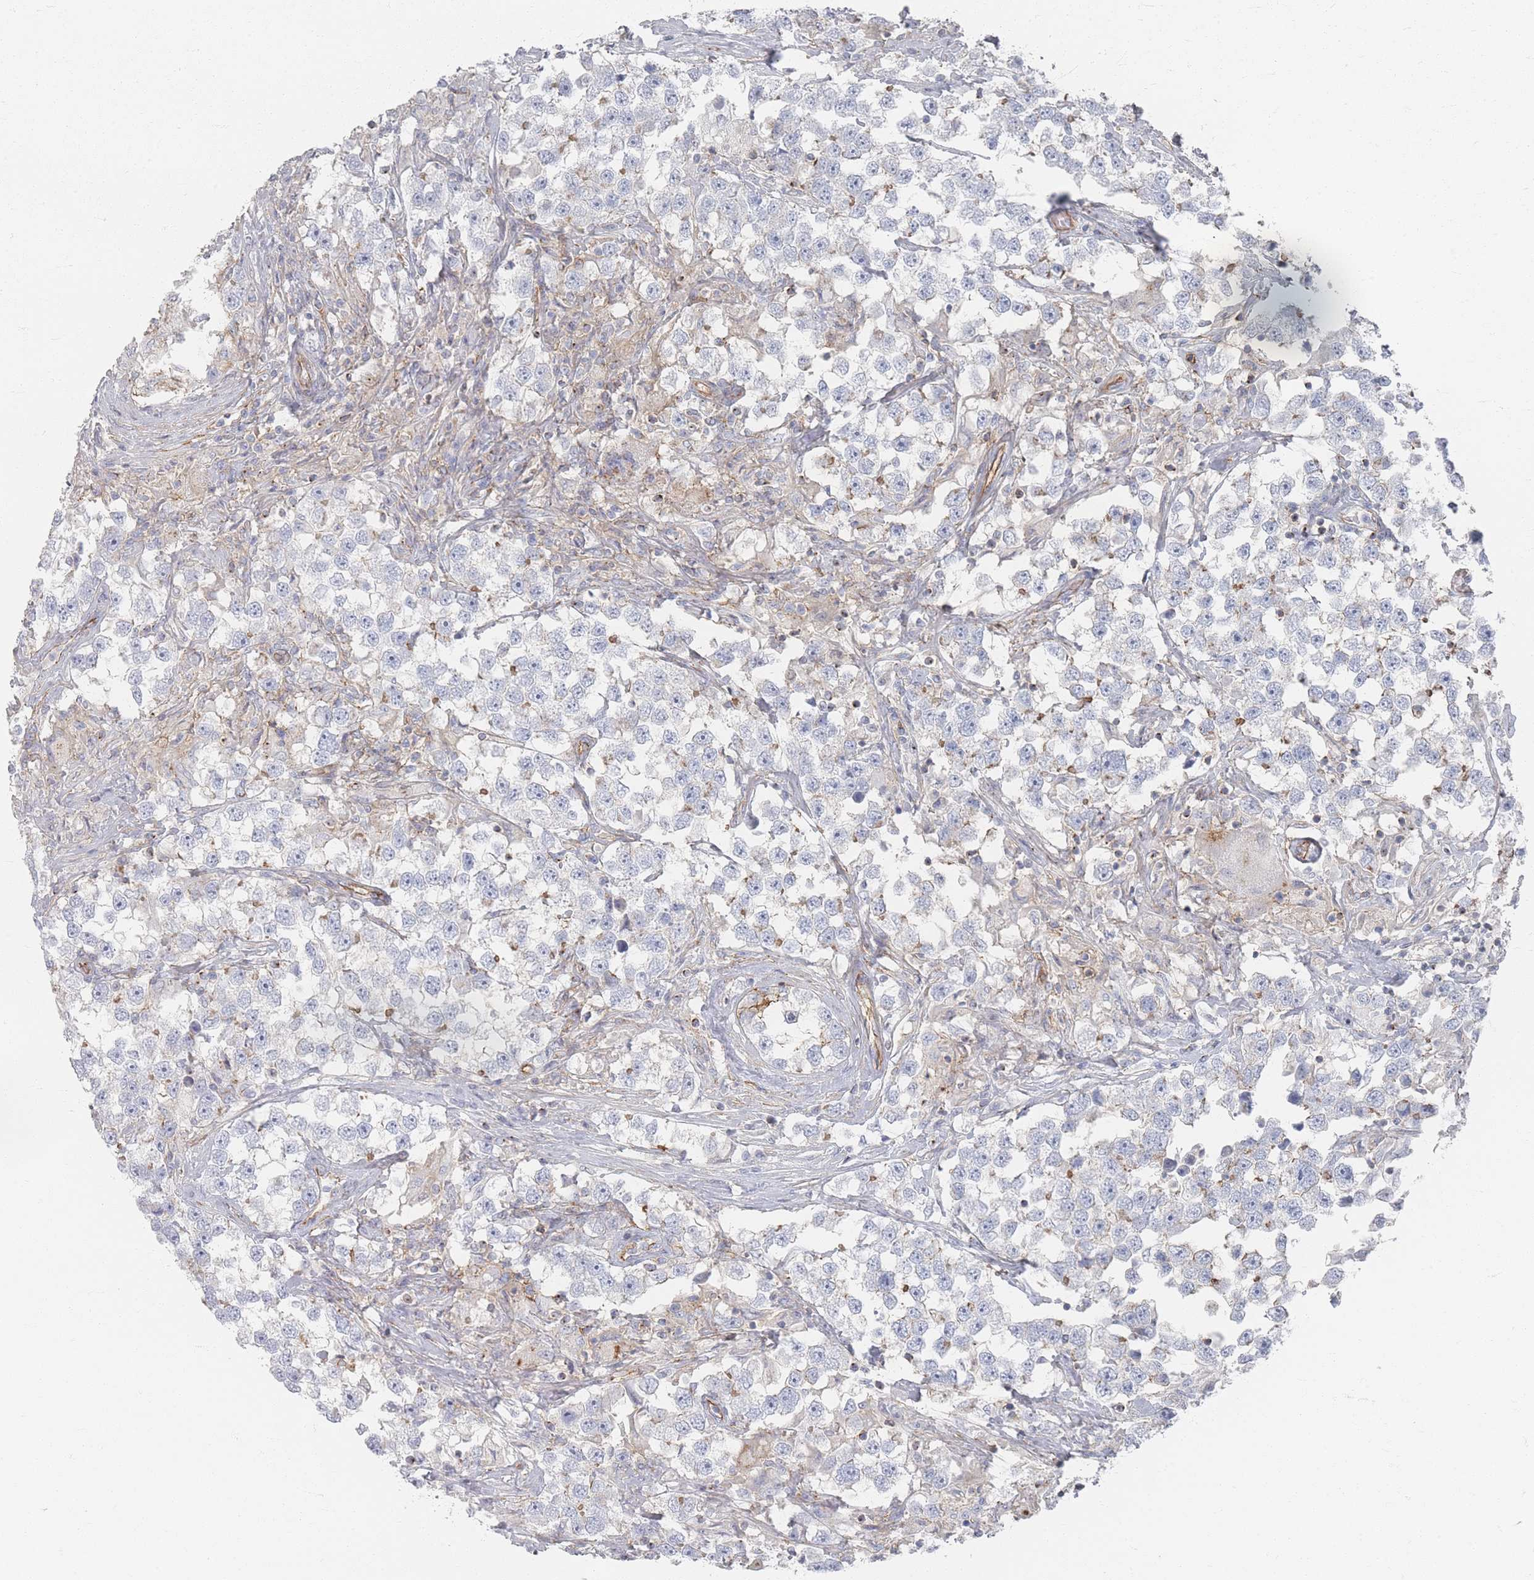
{"staining": {"intensity": "negative", "quantity": "none", "location": "none"}, "tissue": "testis cancer", "cell_type": "Tumor cells", "image_type": "cancer", "snomed": [{"axis": "morphology", "description": "Seminoma, NOS"}, {"axis": "topography", "description": "Testis"}], "caption": "Human testis seminoma stained for a protein using immunohistochemistry displays no expression in tumor cells.", "gene": "GNB1", "patient": {"sex": "male", "age": 46}}